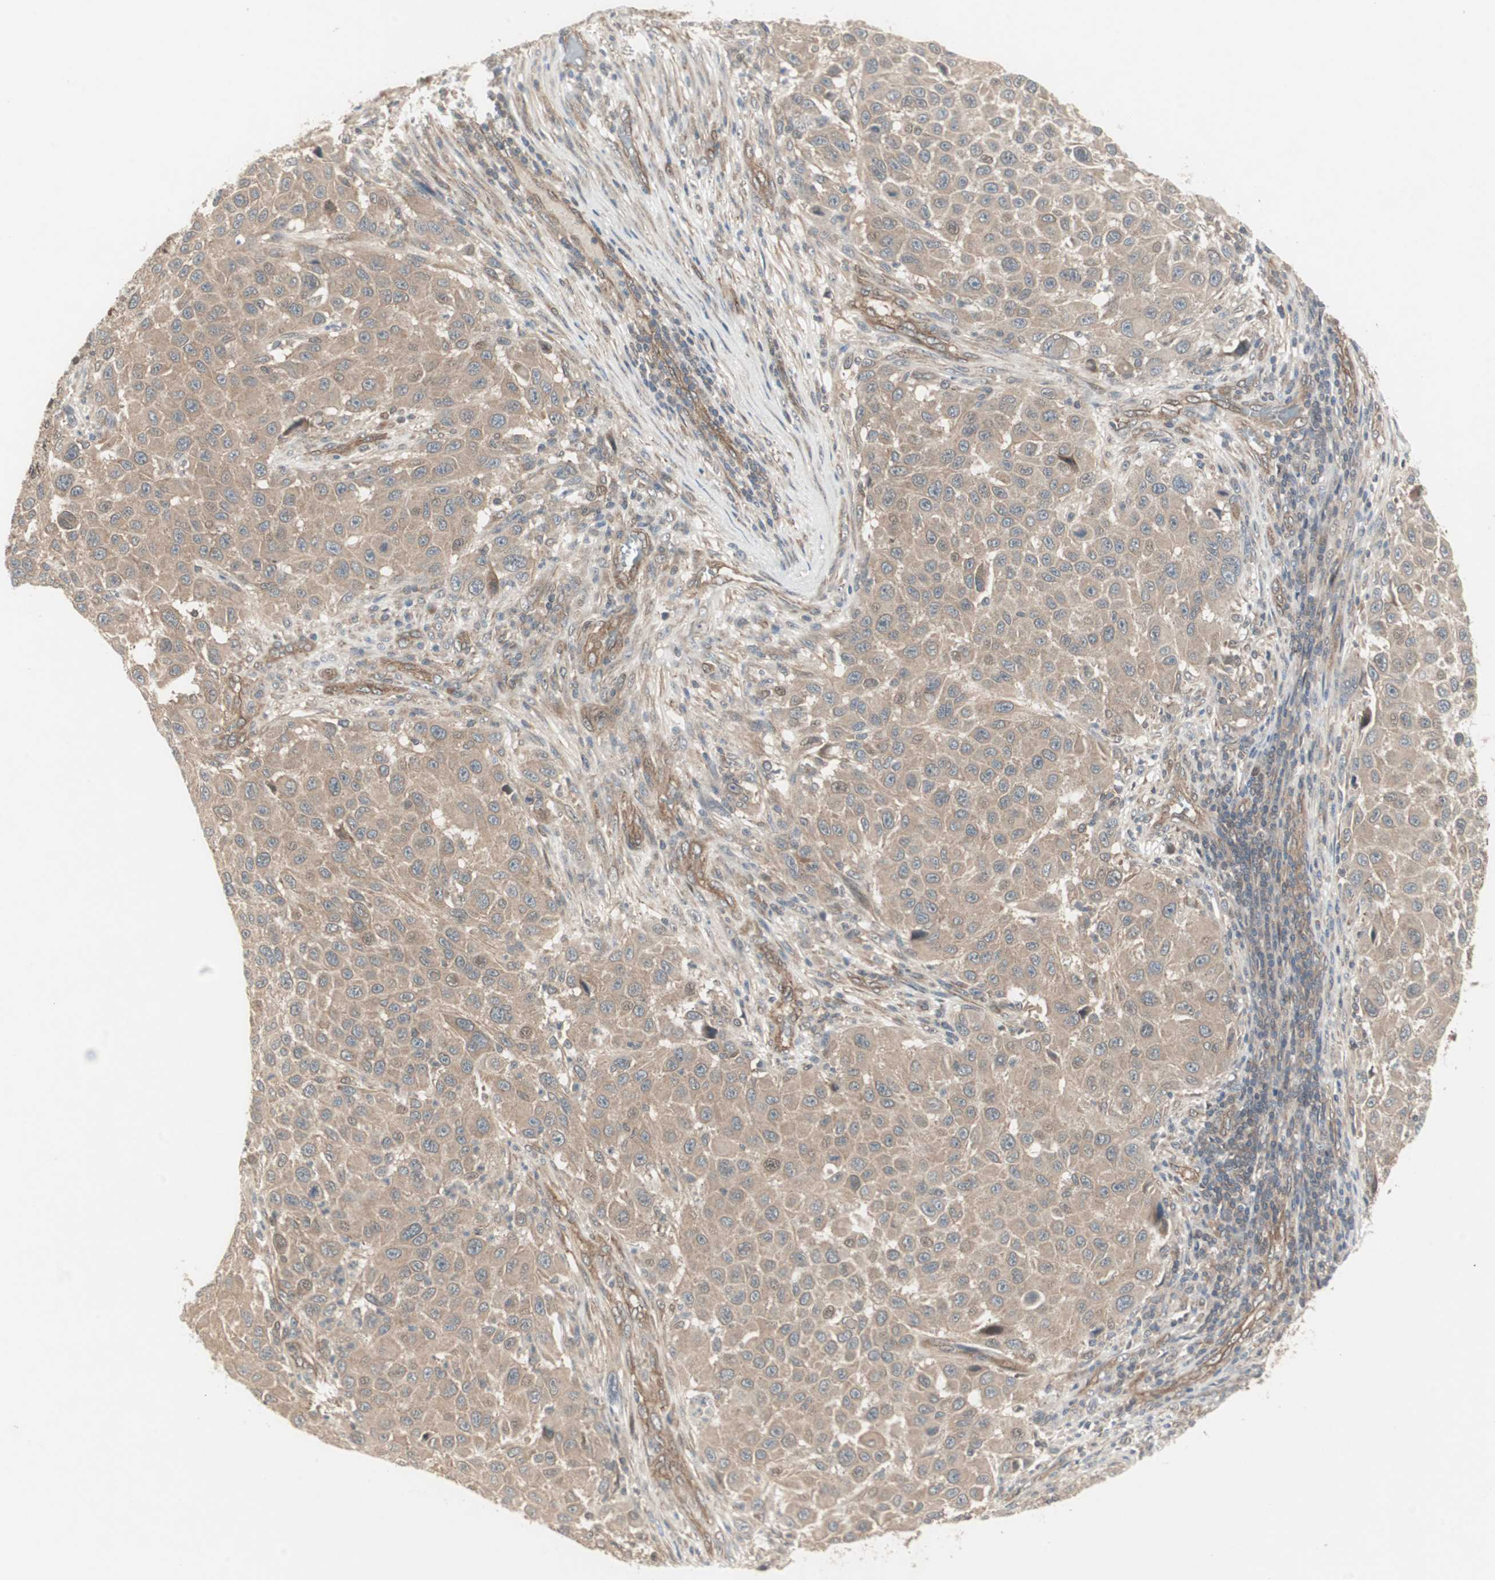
{"staining": {"intensity": "weak", "quantity": ">75%", "location": "cytoplasmic/membranous"}, "tissue": "melanoma", "cell_type": "Tumor cells", "image_type": "cancer", "snomed": [{"axis": "morphology", "description": "Malignant melanoma, Metastatic site"}, {"axis": "topography", "description": "Lymph node"}], "caption": "About >75% of tumor cells in malignant melanoma (metastatic site) display weak cytoplasmic/membranous protein staining as visualized by brown immunohistochemical staining.", "gene": "PFDN1", "patient": {"sex": "male", "age": 61}}